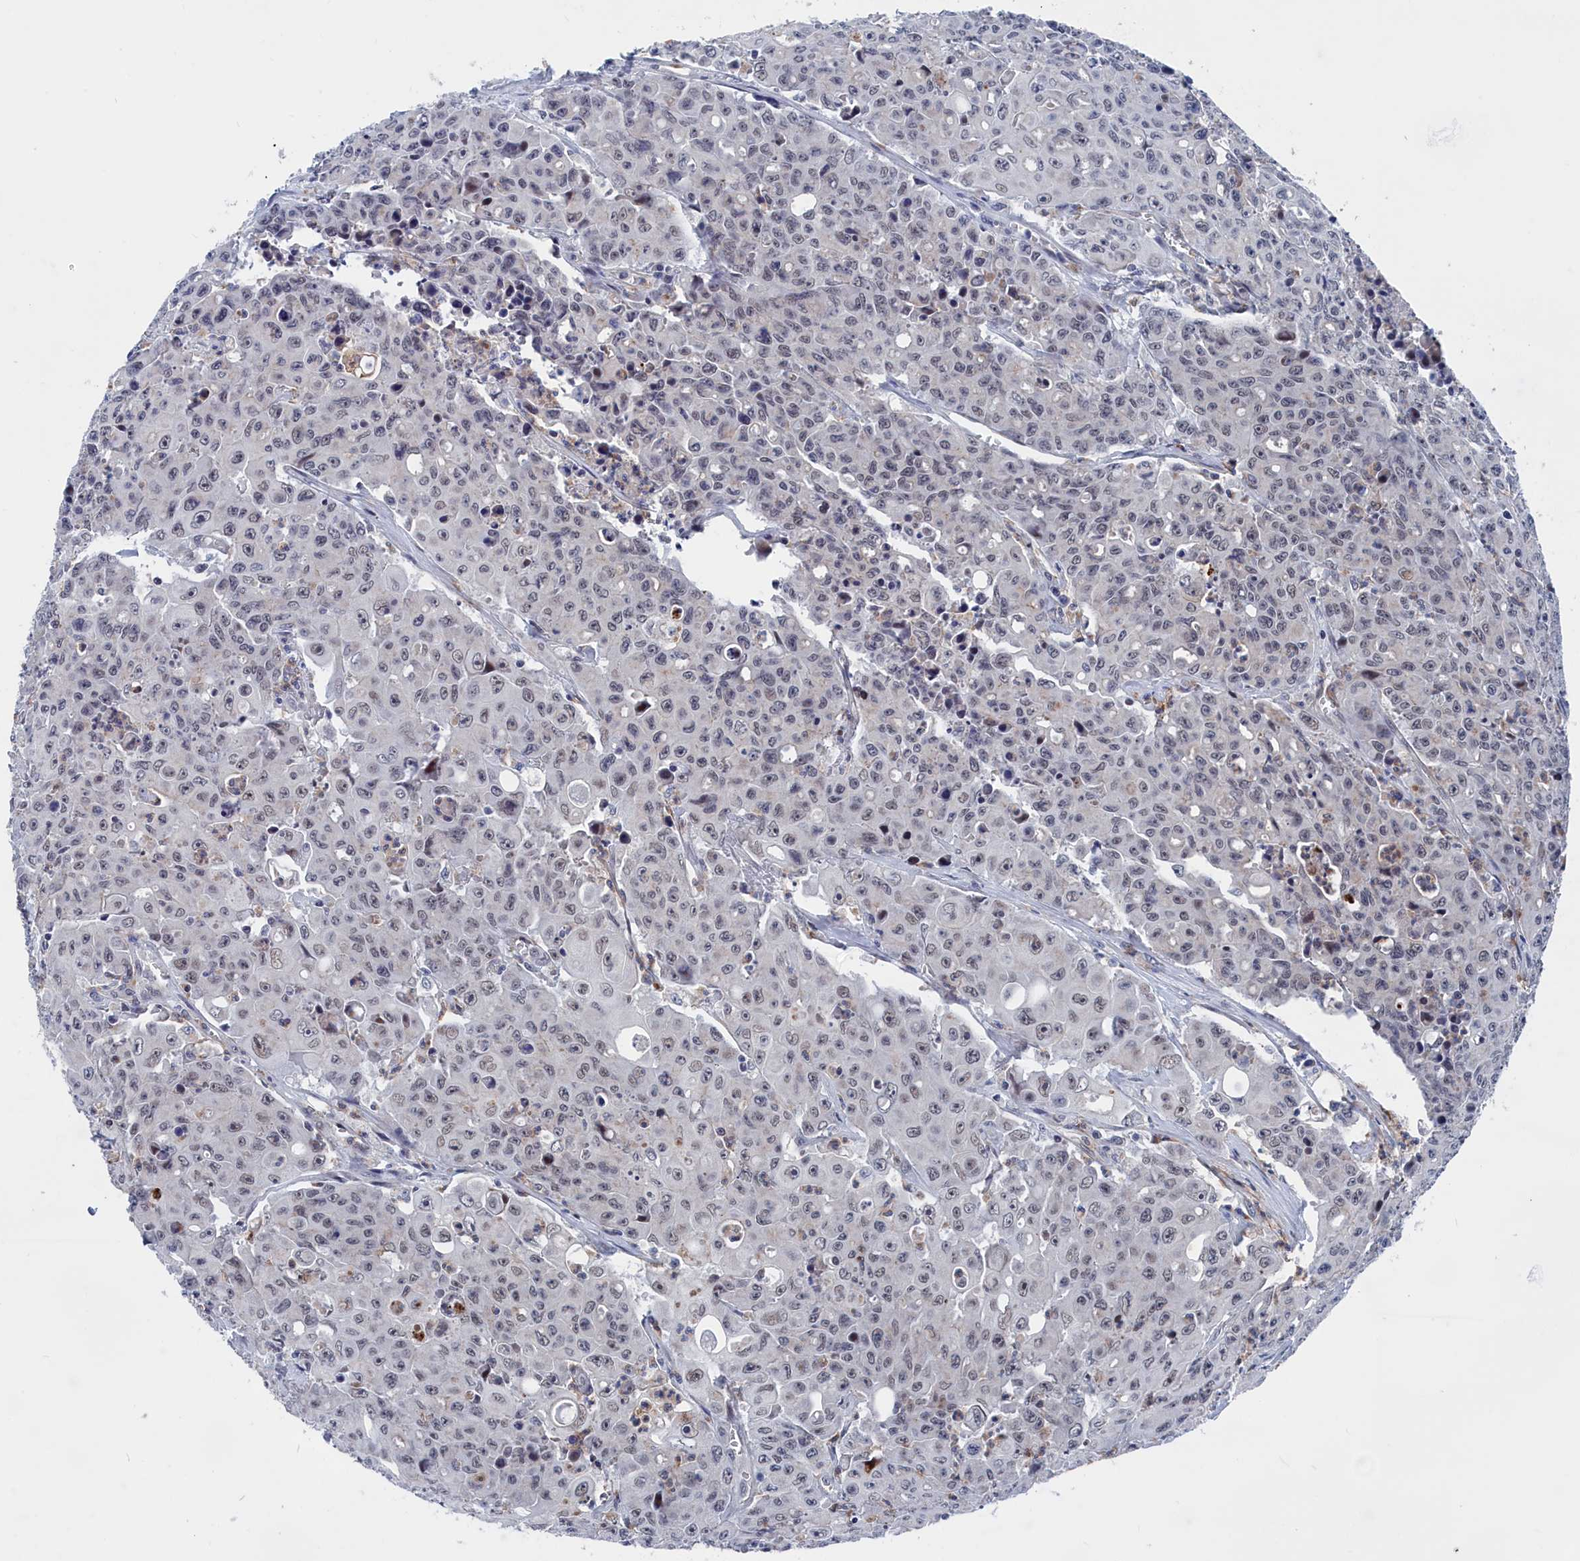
{"staining": {"intensity": "negative", "quantity": "none", "location": "none"}, "tissue": "colorectal cancer", "cell_type": "Tumor cells", "image_type": "cancer", "snomed": [{"axis": "morphology", "description": "Adenocarcinoma, NOS"}, {"axis": "topography", "description": "Colon"}], "caption": "This is a micrograph of immunohistochemistry staining of adenocarcinoma (colorectal), which shows no staining in tumor cells.", "gene": "MARCHF3", "patient": {"sex": "male", "age": 51}}